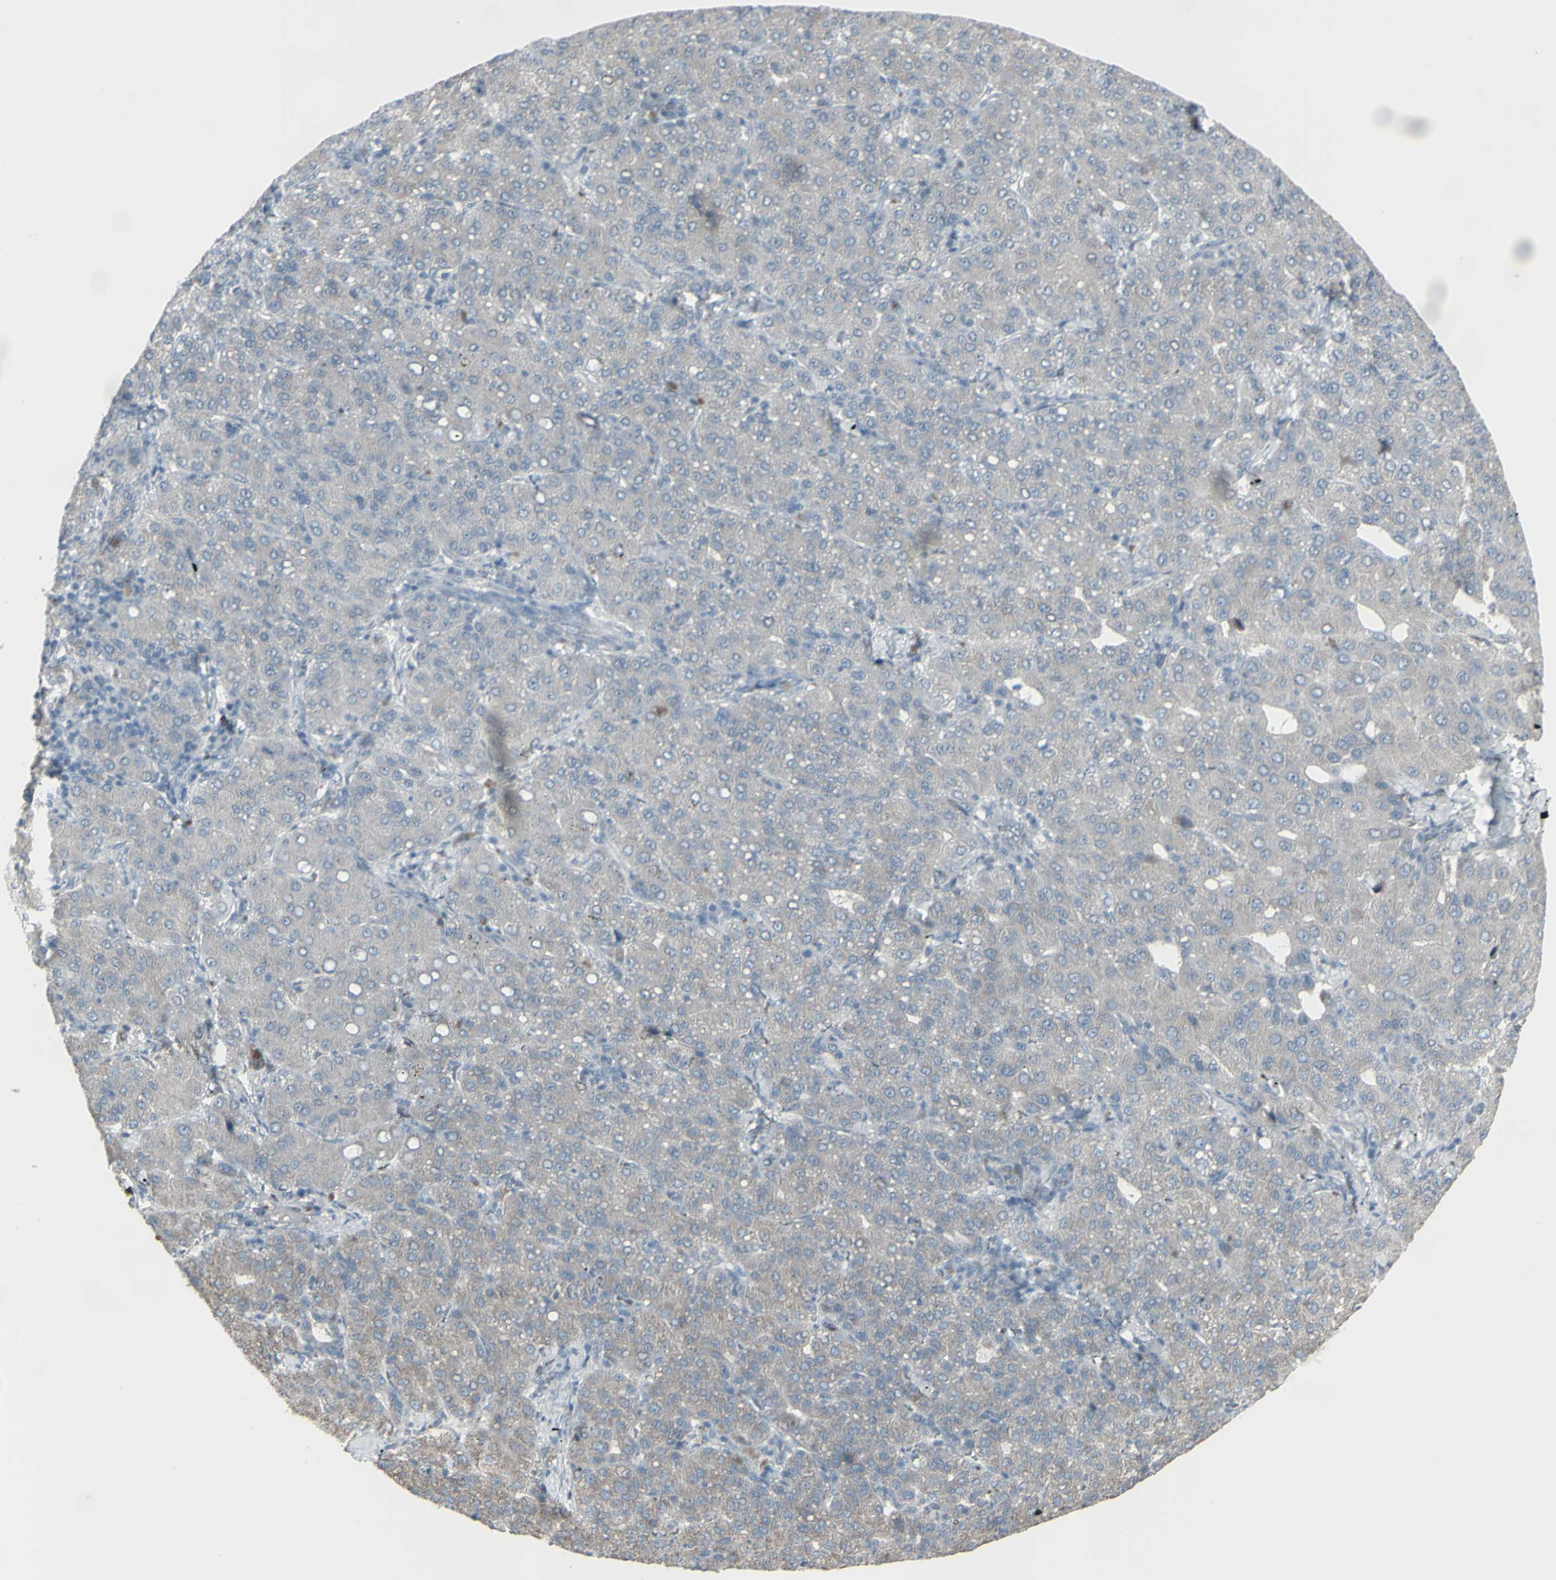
{"staining": {"intensity": "weak", "quantity": "<25%", "location": "cytoplasmic/membranous"}, "tissue": "liver cancer", "cell_type": "Tumor cells", "image_type": "cancer", "snomed": [{"axis": "morphology", "description": "Carcinoma, Hepatocellular, NOS"}, {"axis": "topography", "description": "Liver"}], "caption": "Immunohistochemistry (IHC) of human liver cancer reveals no staining in tumor cells.", "gene": "CD79B", "patient": {"sex": "male", "age": 65}}